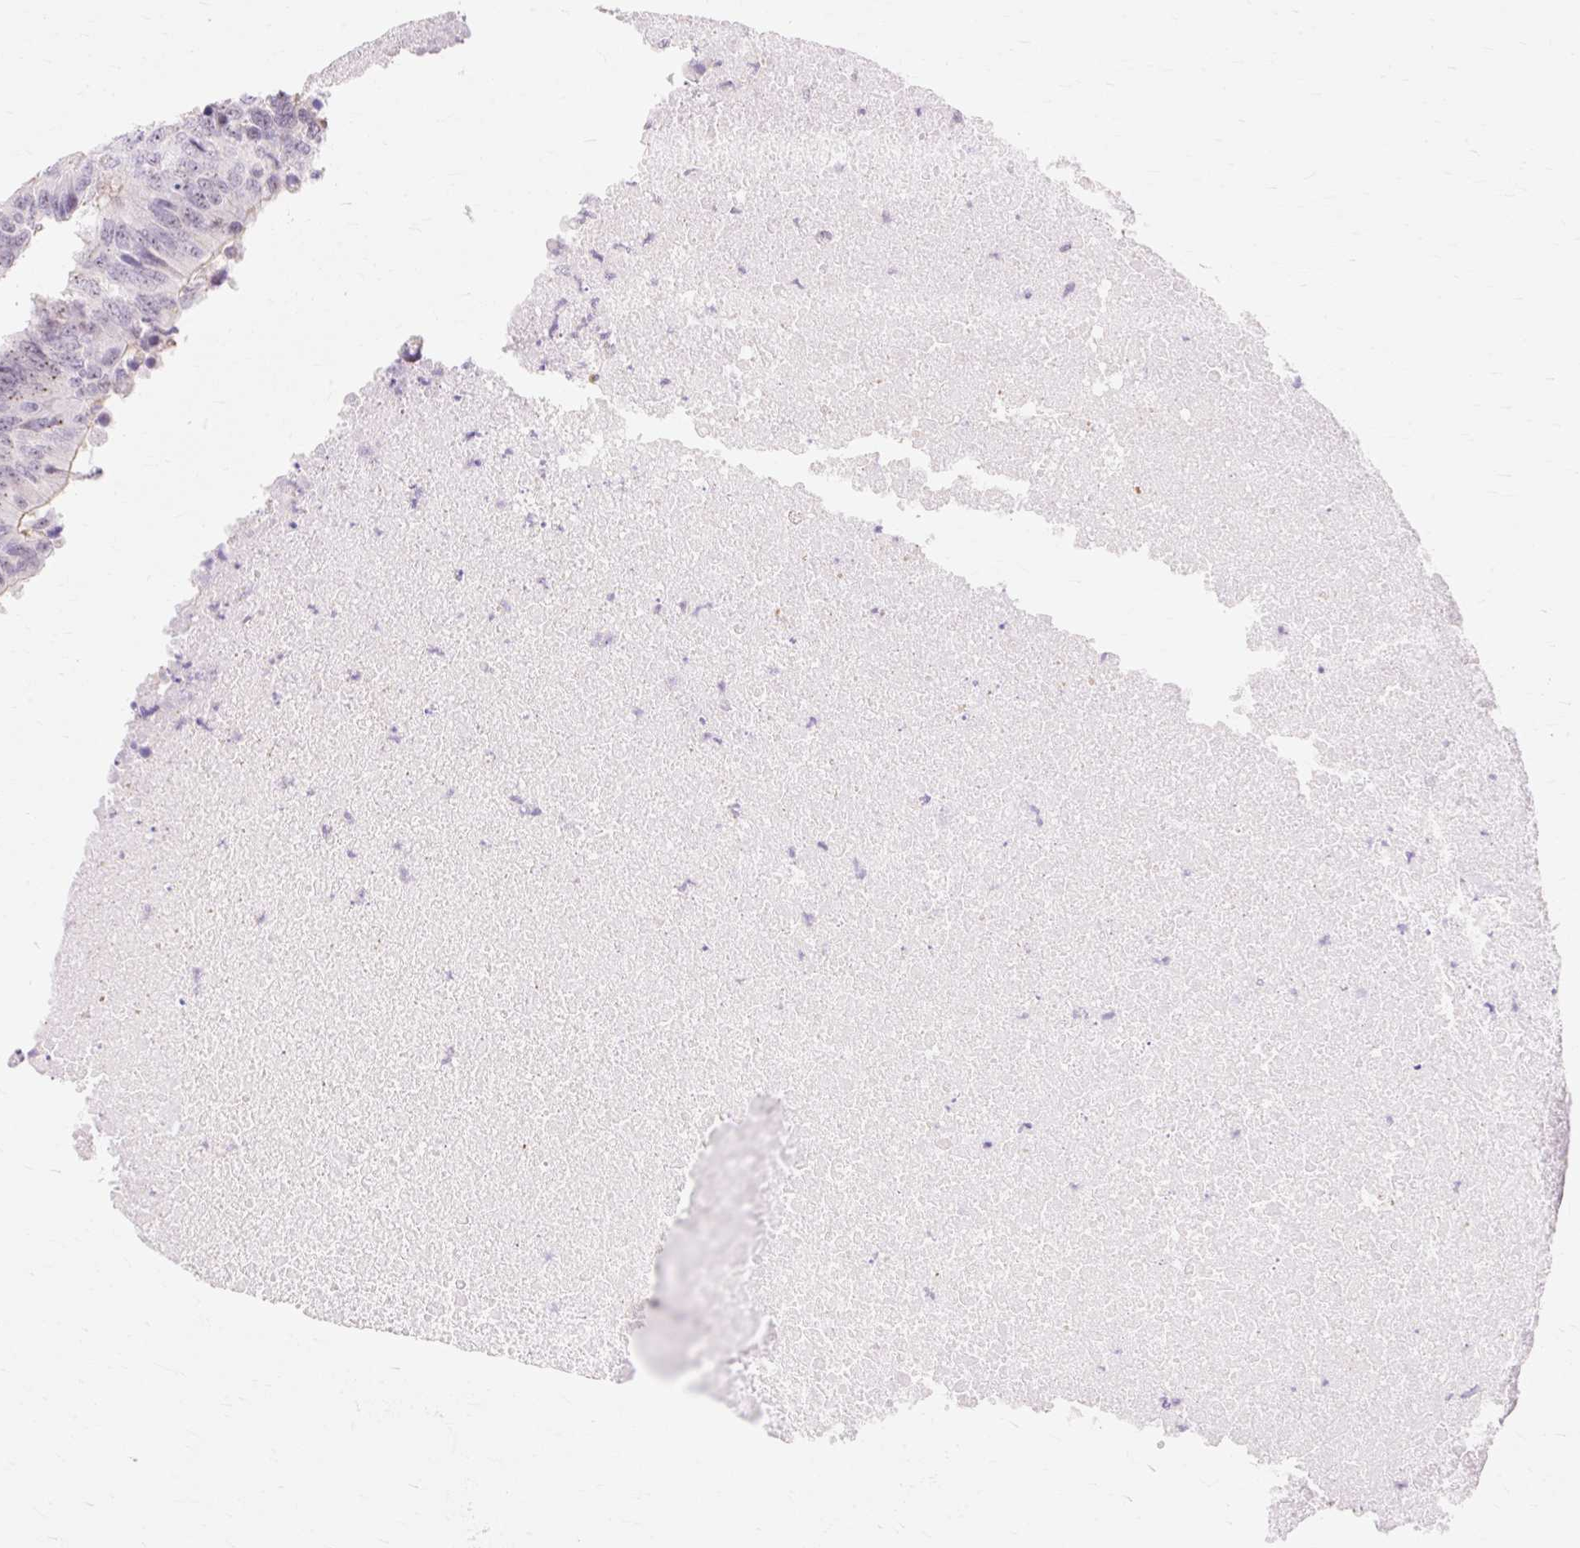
{"staining": {"intensity": "weak", "quantity": "<25%", "location": "nuclear"}, "tissue": "colorectal cancer", "cell_type": "Tumor cells", "image_type": "cancer", "snomed": [{"axis": "morphology", "description": "Adenocarcinoma, NOS"}, {"axis": "topography", "description": "Colon"}], "caption": "This micrograph is of colorectal cancer (adenocarcinoma) stained with immunohistochemistry (IHC) to label a protein in brown with the nuclei are counter-stained blue. There is no expression in tumor cells.", "gene": "OBP2A", "patient": {"sex": "male", "age": 71}}